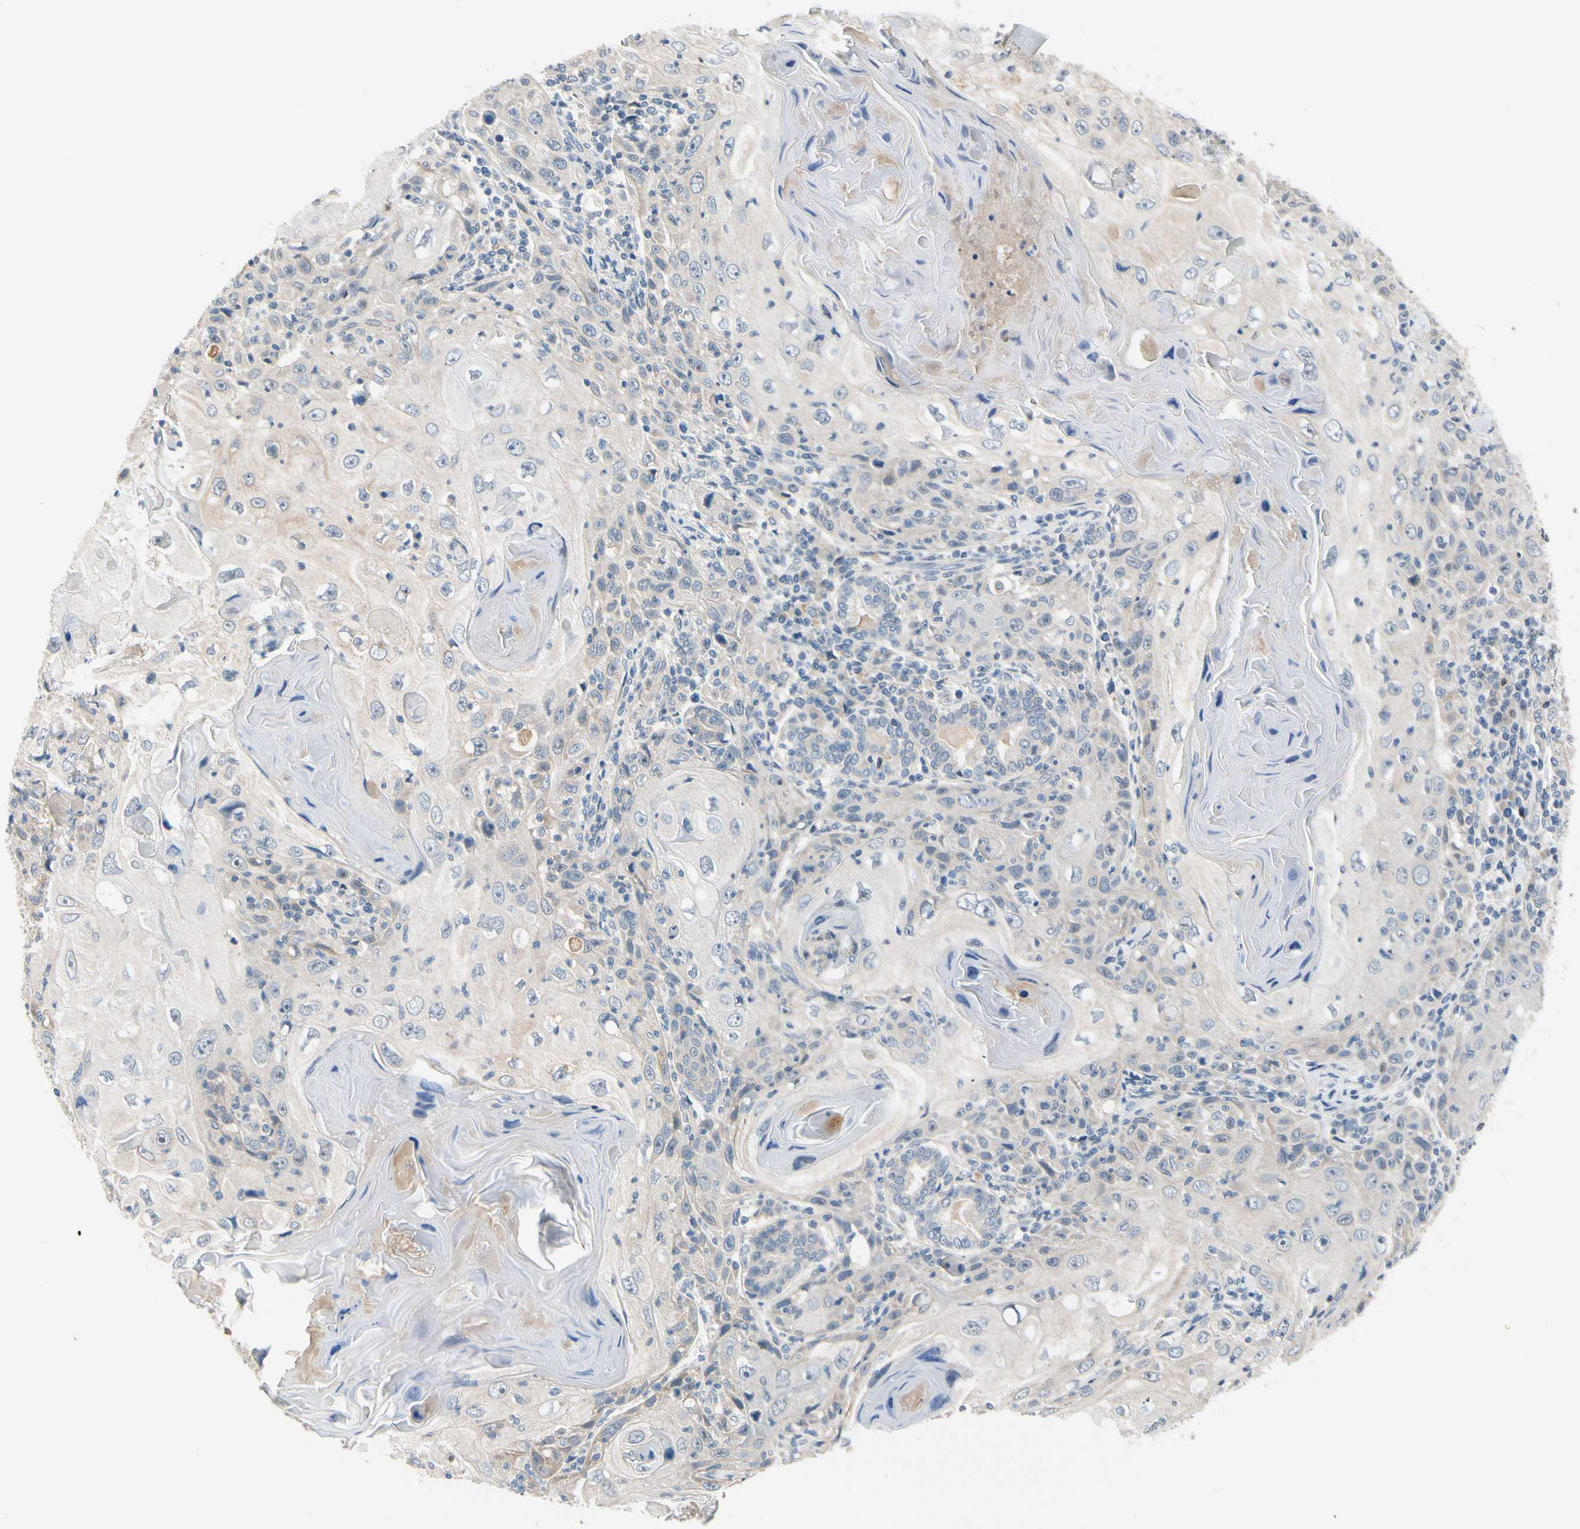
{"staining": {"intensity": "negative", "quantity": "none", "location": "none"}, "tissue": "skin cancer", "cell_type": "Tumor cells", "image_type": "cancer", "snomed": [{"axis": "morphology", "description": "Squamous cell carcinoma, NOS"}, {"axis": "topography", "description": "Skin"}], "caption": "Immunohistochemistry (IHC) of skin squamous cell carcinoma reveals no staining in tumor cells.", "gene": "SLC27A6", "patient": {"sex": "female", "age": 88}}